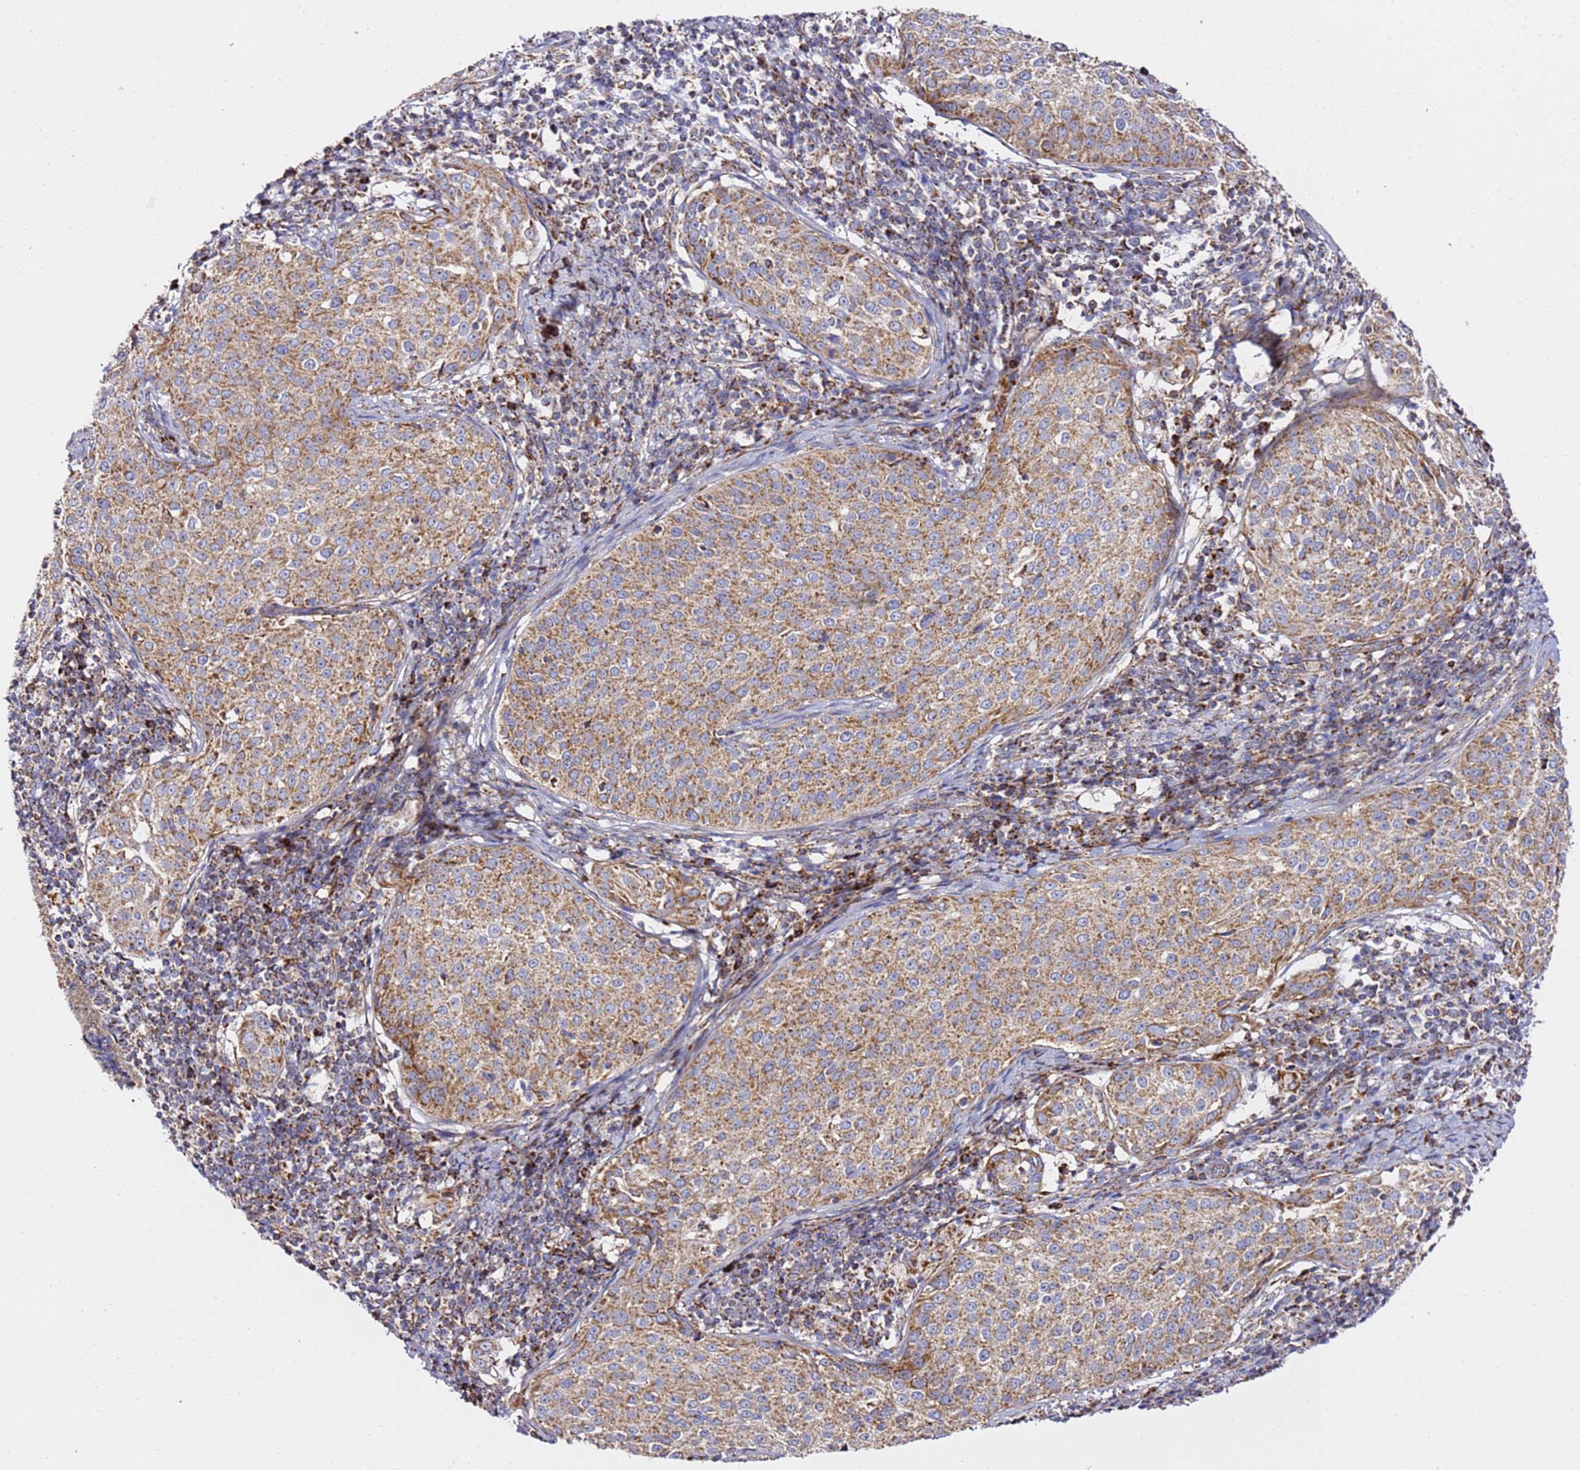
{"staining": {"intensity": "strong", "quantity": ">75%", "location": "cytoplasmic/membranous"}, "tissue": "cervical cancer", "cell_type": "Tumor cells", "image_type": "cancer", "snomed": [{"axis": "morphology", "description": "Squamous cell carcinoma, NOS"}, {"axis": "topography", "description": "Cervix"}], "caption": "Immunohistochemistry of cervical cancer (squamous cell carcinoma) demonstrates high levels of strong cytoplasmic/membranous expression in about >75% of tumor cells. (IHC, brightfield microscopy, high magnification).", "gene": "NDUFA3", "patient": {"sex": "female", "age": 57}}